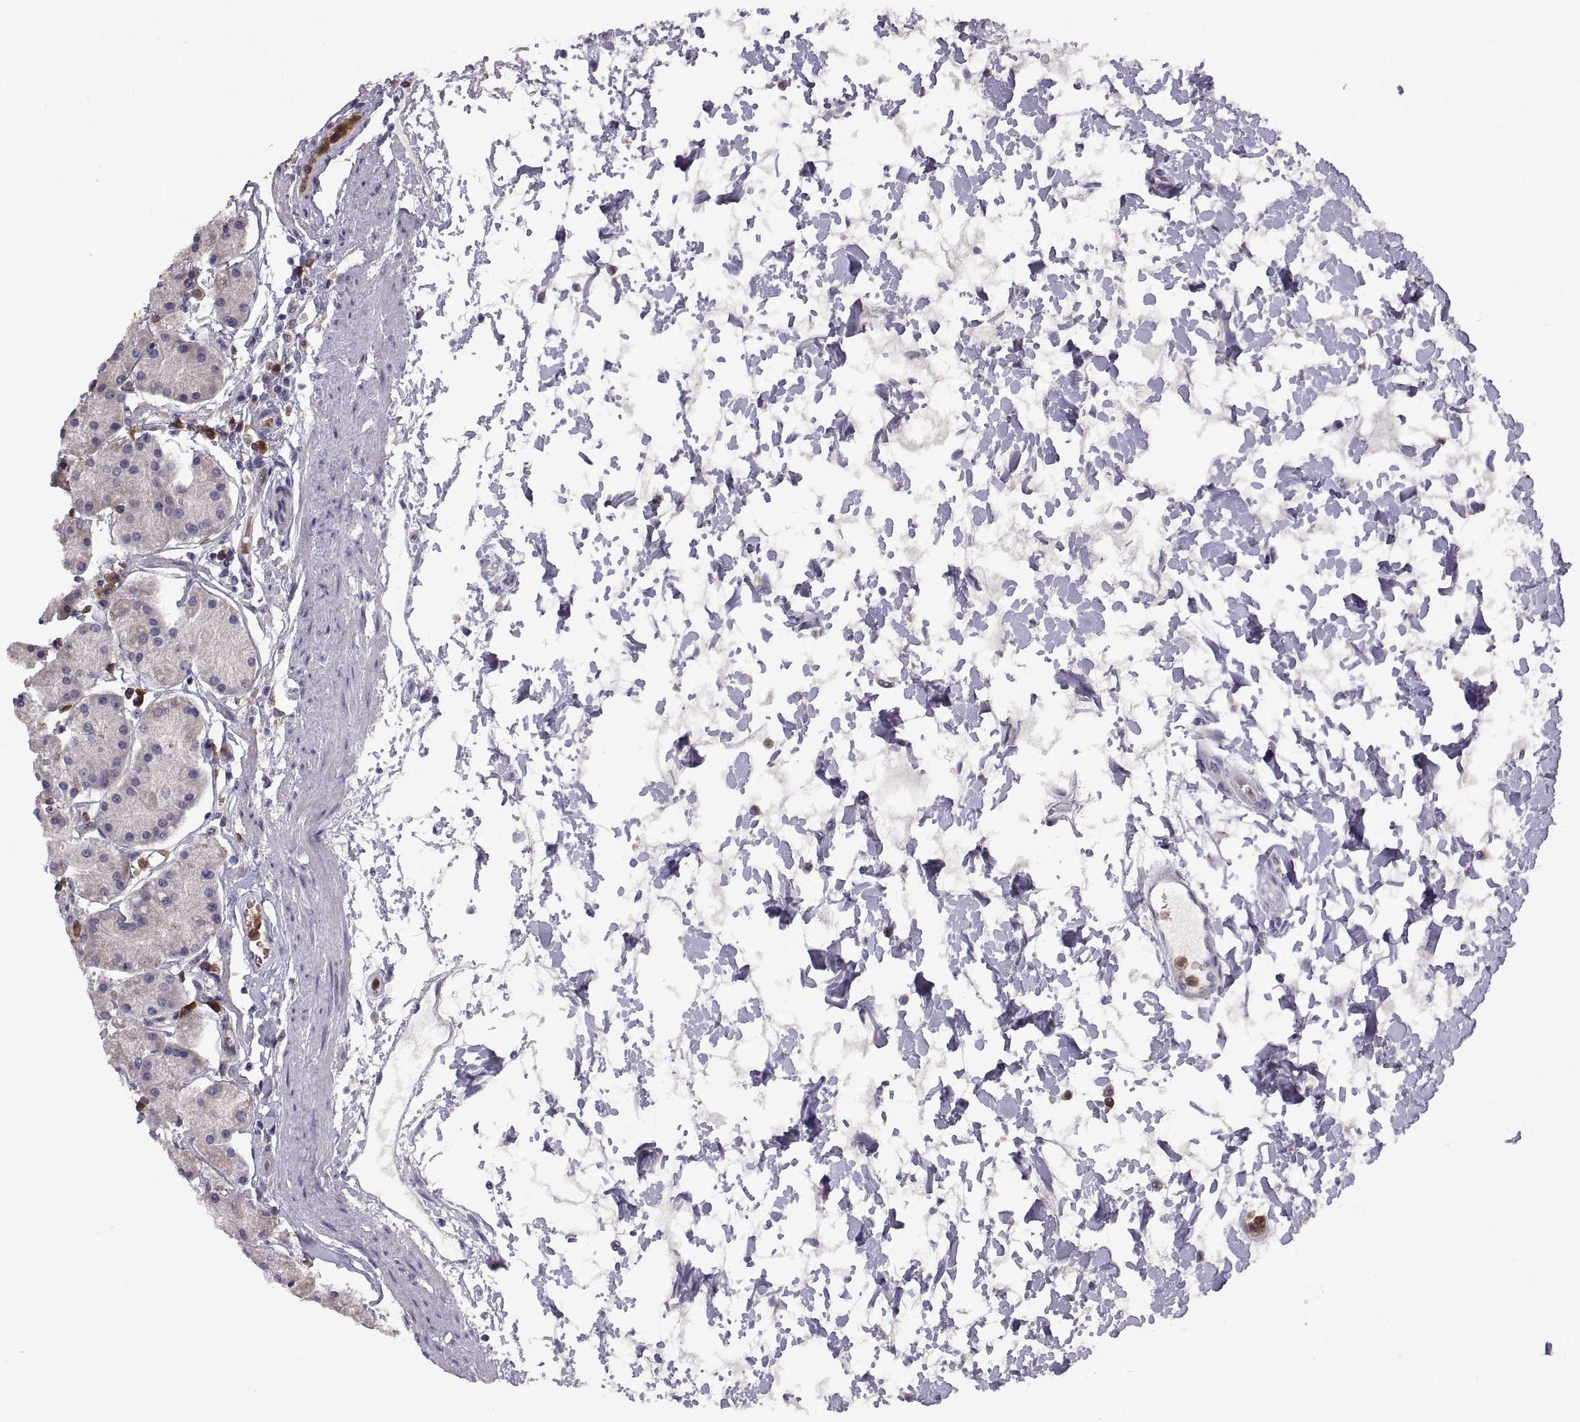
{"staining": {"intensity": "negative", "quantity": "none", "location": "none"}, "tissue": "stomach", "cell_type": "Glandular cells", "image_type": "normal", "snomed": [{"axis": "morphology", "description": "Normal tissue, NOS"}, {"axis": "topography", "description": "Stomach"}], "caption": "An immunohistochemistry photomicrograph of normal stomach is shown. There is no staining in glandular cells of stomach.", "gene": "DOK3", "patient": {"sex": "male", "age": 54}}